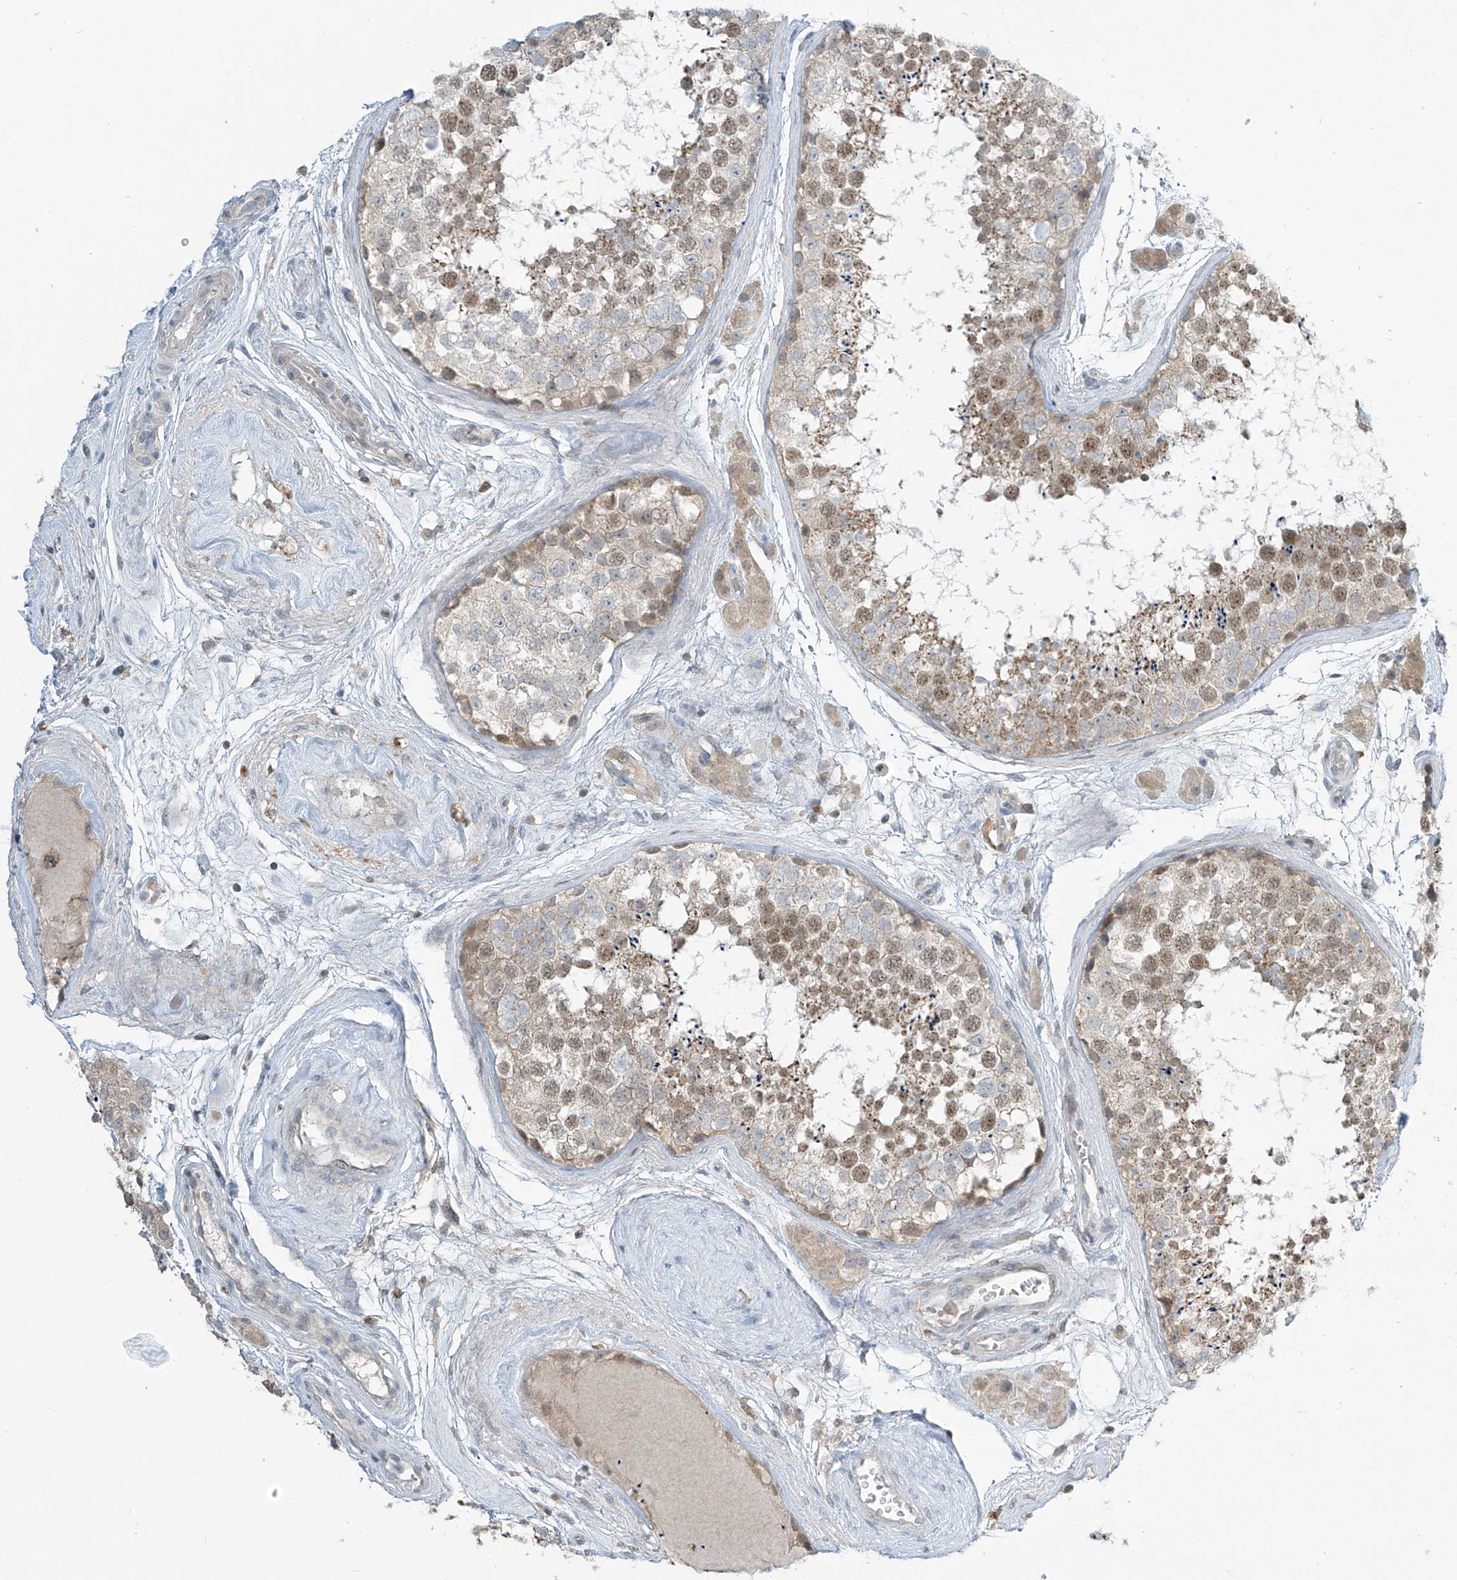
{"staining": {"intensity": "moderate", "quantity": "25%-75%", "location": "cytoplasmic/membranous,nuclear"}, "tissue": "testis", "cell_type": "Cells in seminiferous ducts", "image_type": "normal", "snomed": [{"axis": "morphology", "description": "Normal tissue, NOS"}, {"axis": "topography", "description": "Testis"}], "caption": "Benign testis shows moderate cytoplasmic/membranous,nuclear staining in approximately 25%-75% of cells in seminiferous ducts, visualized by immunohistochemistry. The protein of interest is shown in brown color, while the nuclei are stained blue.", "gene": "PARVG", "patient": {"sex": "male", "age": 56}}